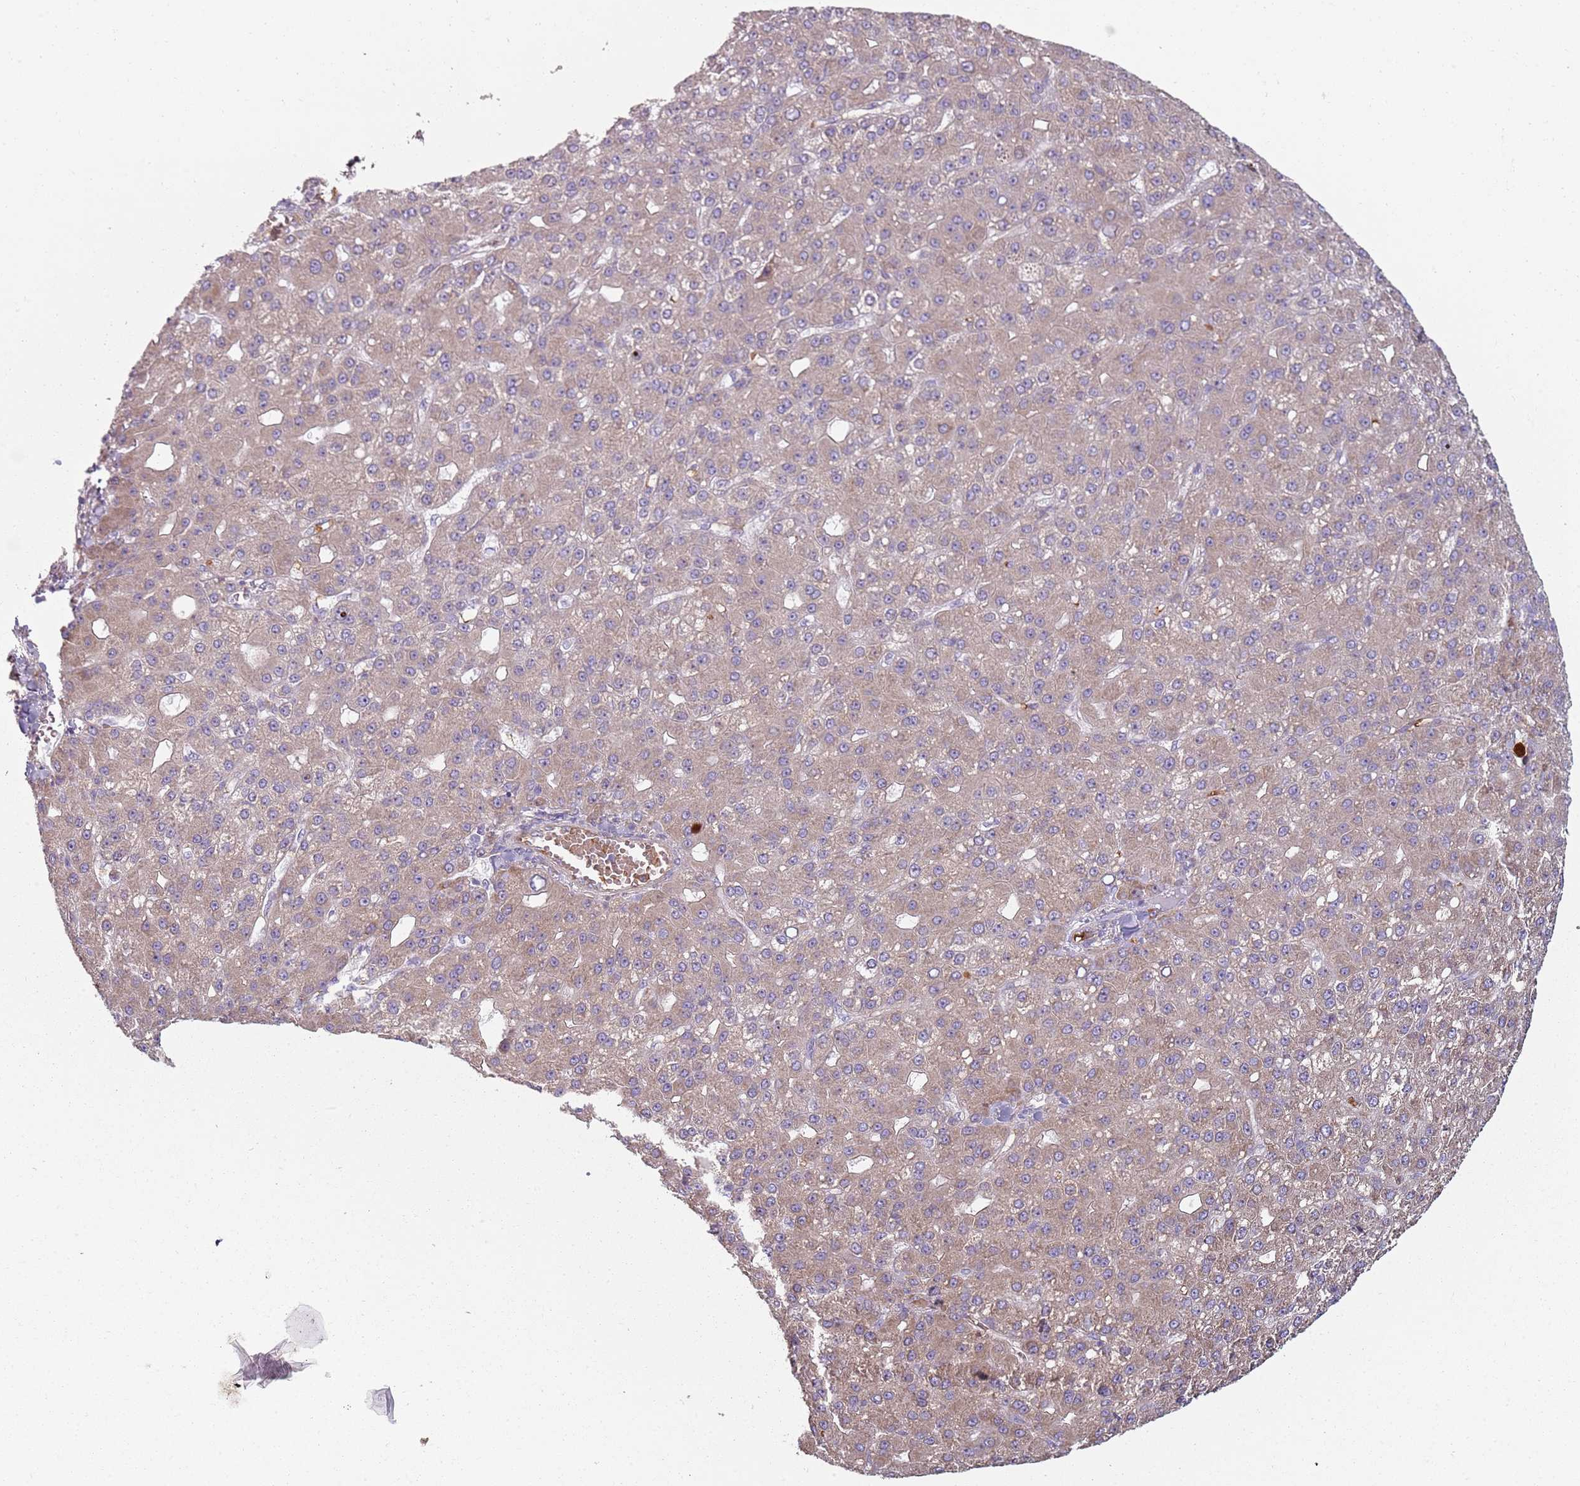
{"staining": {"intensity": "weak", "quantity": "25%-75%", "location": "cytoplasmic/membranous"}, "tissue": "liver cancer", "cell_type": "Tumor cells", "image_type": "cancer", "snomed": [{"axis": "morphology", "description": "Carcinoma, Hepatocellular, NOS"}, {"axis": "topography", "description": "Liver"}], "caption": "Brown immunohistochemical staining in liver cancer (hepatocellular carcinoma) demonstrates weak cytoplasmic/membranous staining in about 25%-75% of tumor cells. The staining was performed using DAB to visualize the protein expression in brown, while the nuclei were stained in blue with hematoxylin (Magnification: 20x).", "gene": "SPATA2", "patient": {"sex": "male", "age": 67}}